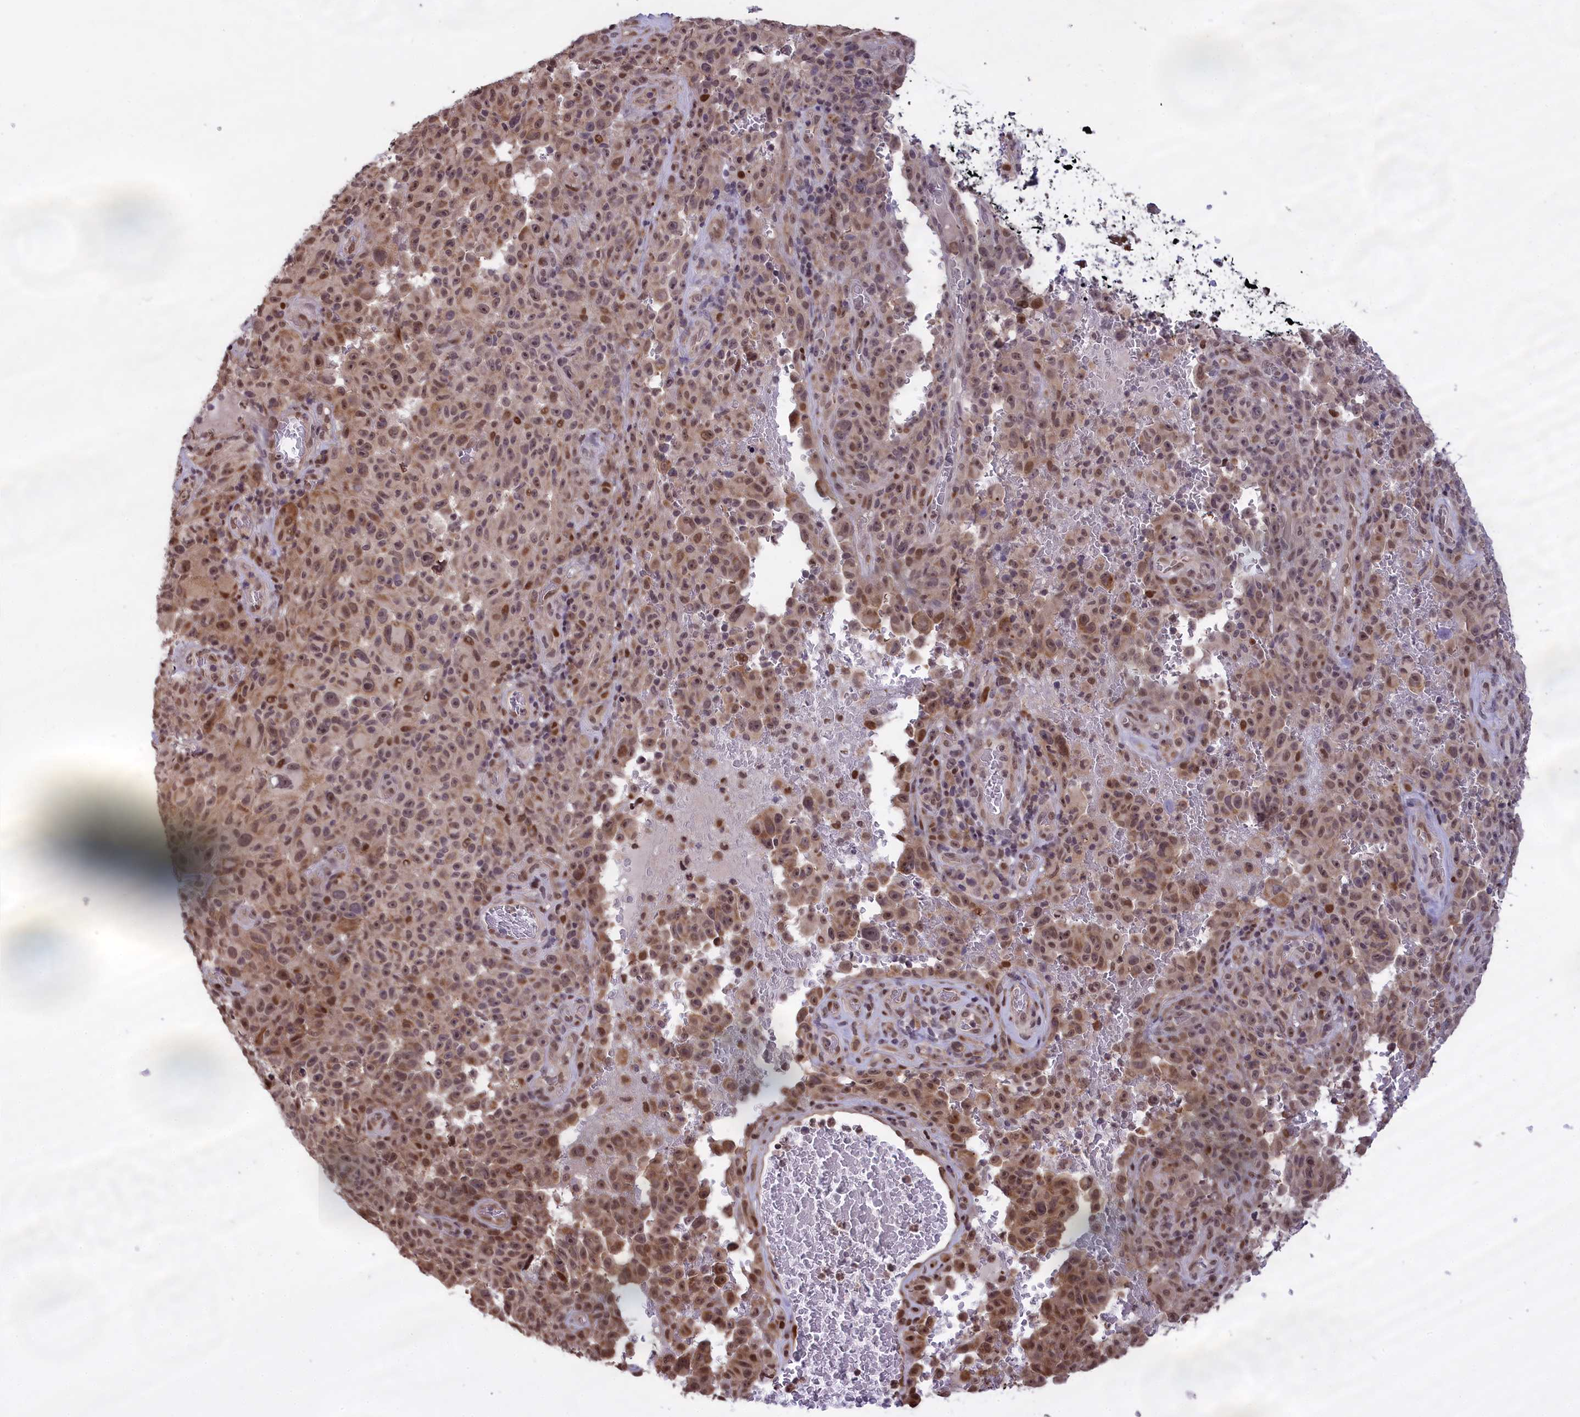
{"staining": {"intensity": "moderate", "quantity": ">75%", "location": "nuclear"}, "tissue": "melanoma", "cell_type": "Tumor cells", "image_type": "cancer", "snomed": [{"axis": "morphology", "description": "Malignant melanoma, NOS"}, {"axis": "topography", "description": "Skin"}], "caption": "Immunohistochemical staining of human melanoma reveals medium levels of moderate nuclear expression in approximately >75% of tumor cells.", "gene": "RELB", "patient": {"sex": "female", "age": 82}}